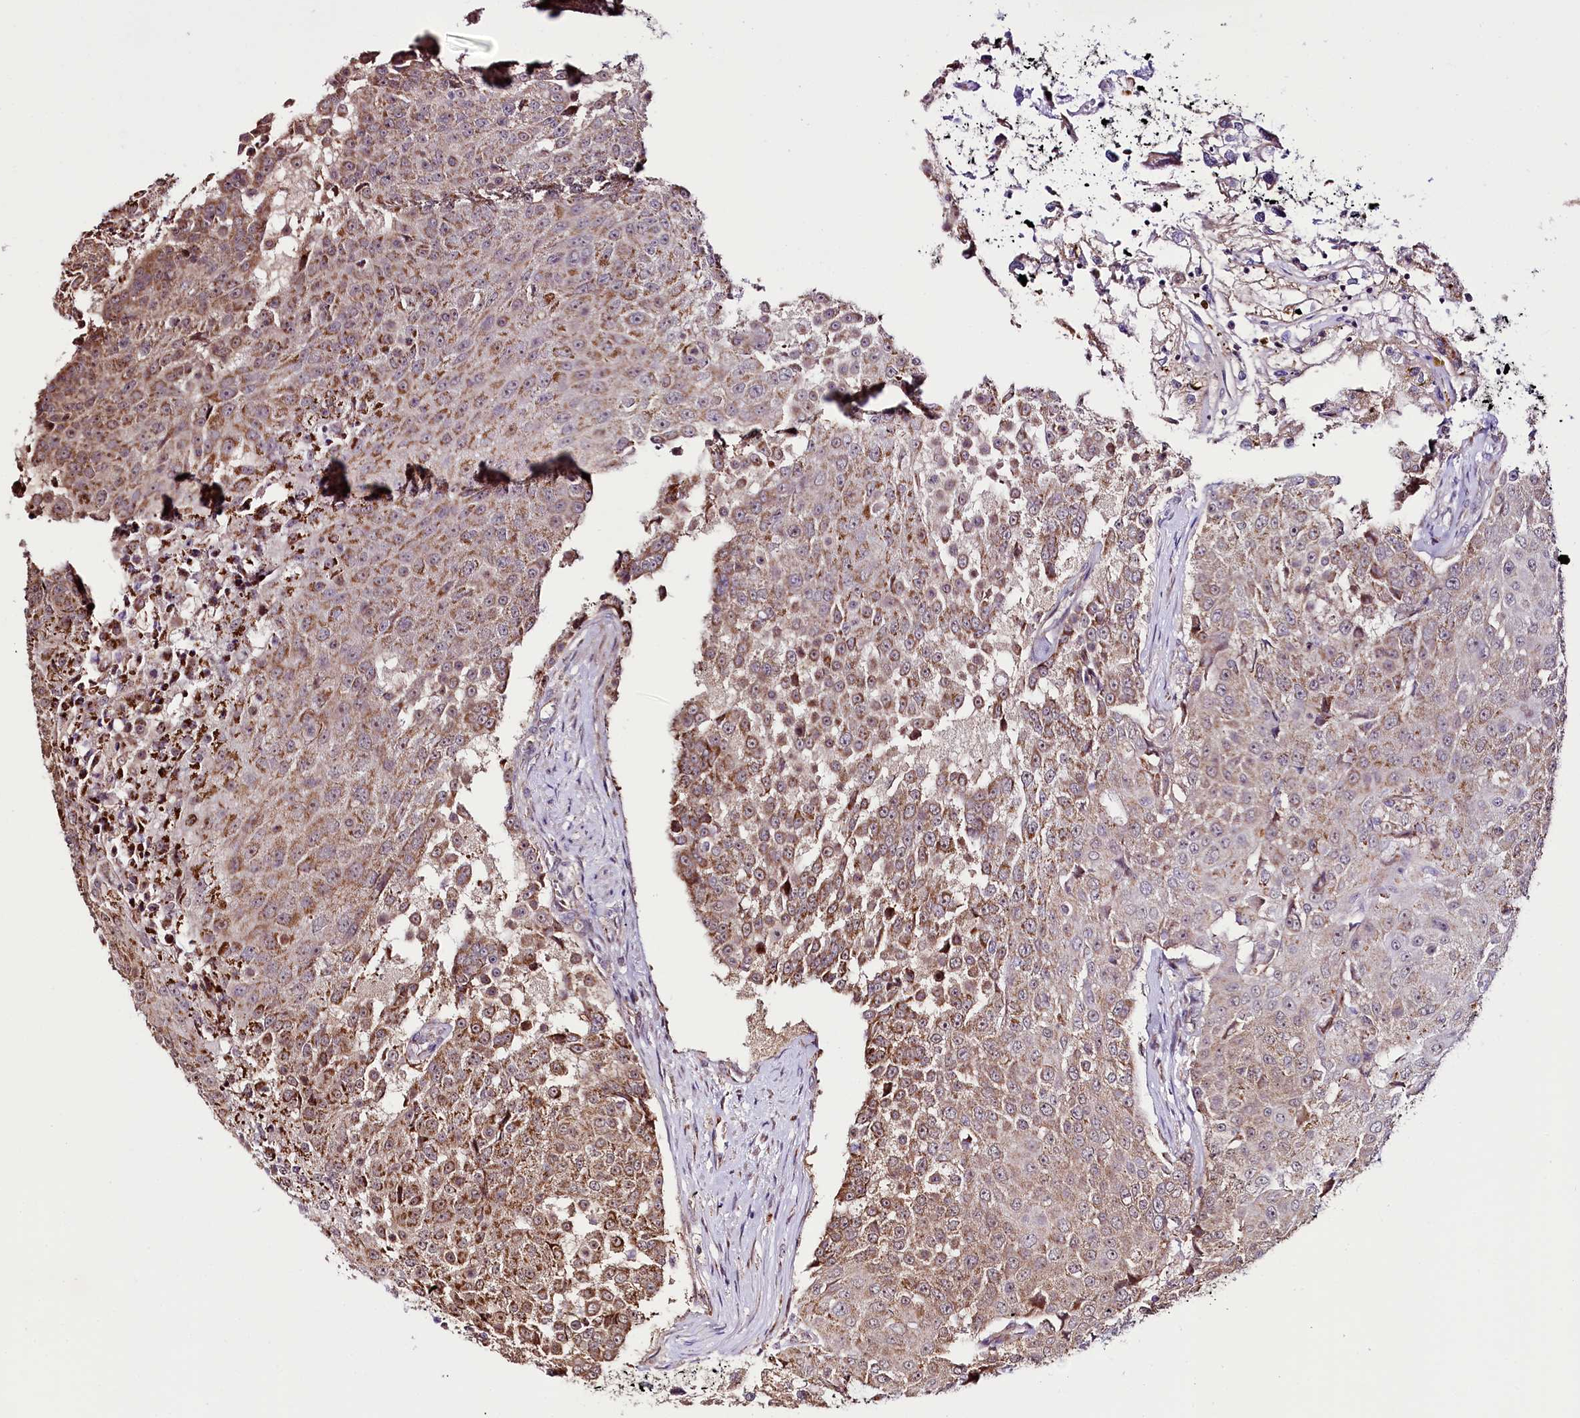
{"staining": {"intensity": "moderate", "quantity": ">75%", "location": "cytoplasmic/membranous"}, "tissue": "urothelial cancer", "cell_type": "Tumor cells", "image_type": "cancer", "snomed": [{"axis": "morphology", "description": "Urothelial carcinoma, High grade"}, {"axis": "topography", "description": "Urinary bladder"}], "caption": "Urothelial cancer stained for a protein shows moderate cytoplasmic/membranous positivity in tumor cells.", "gene": "ST7", "patient": {"sex": "female", "age": 63}}